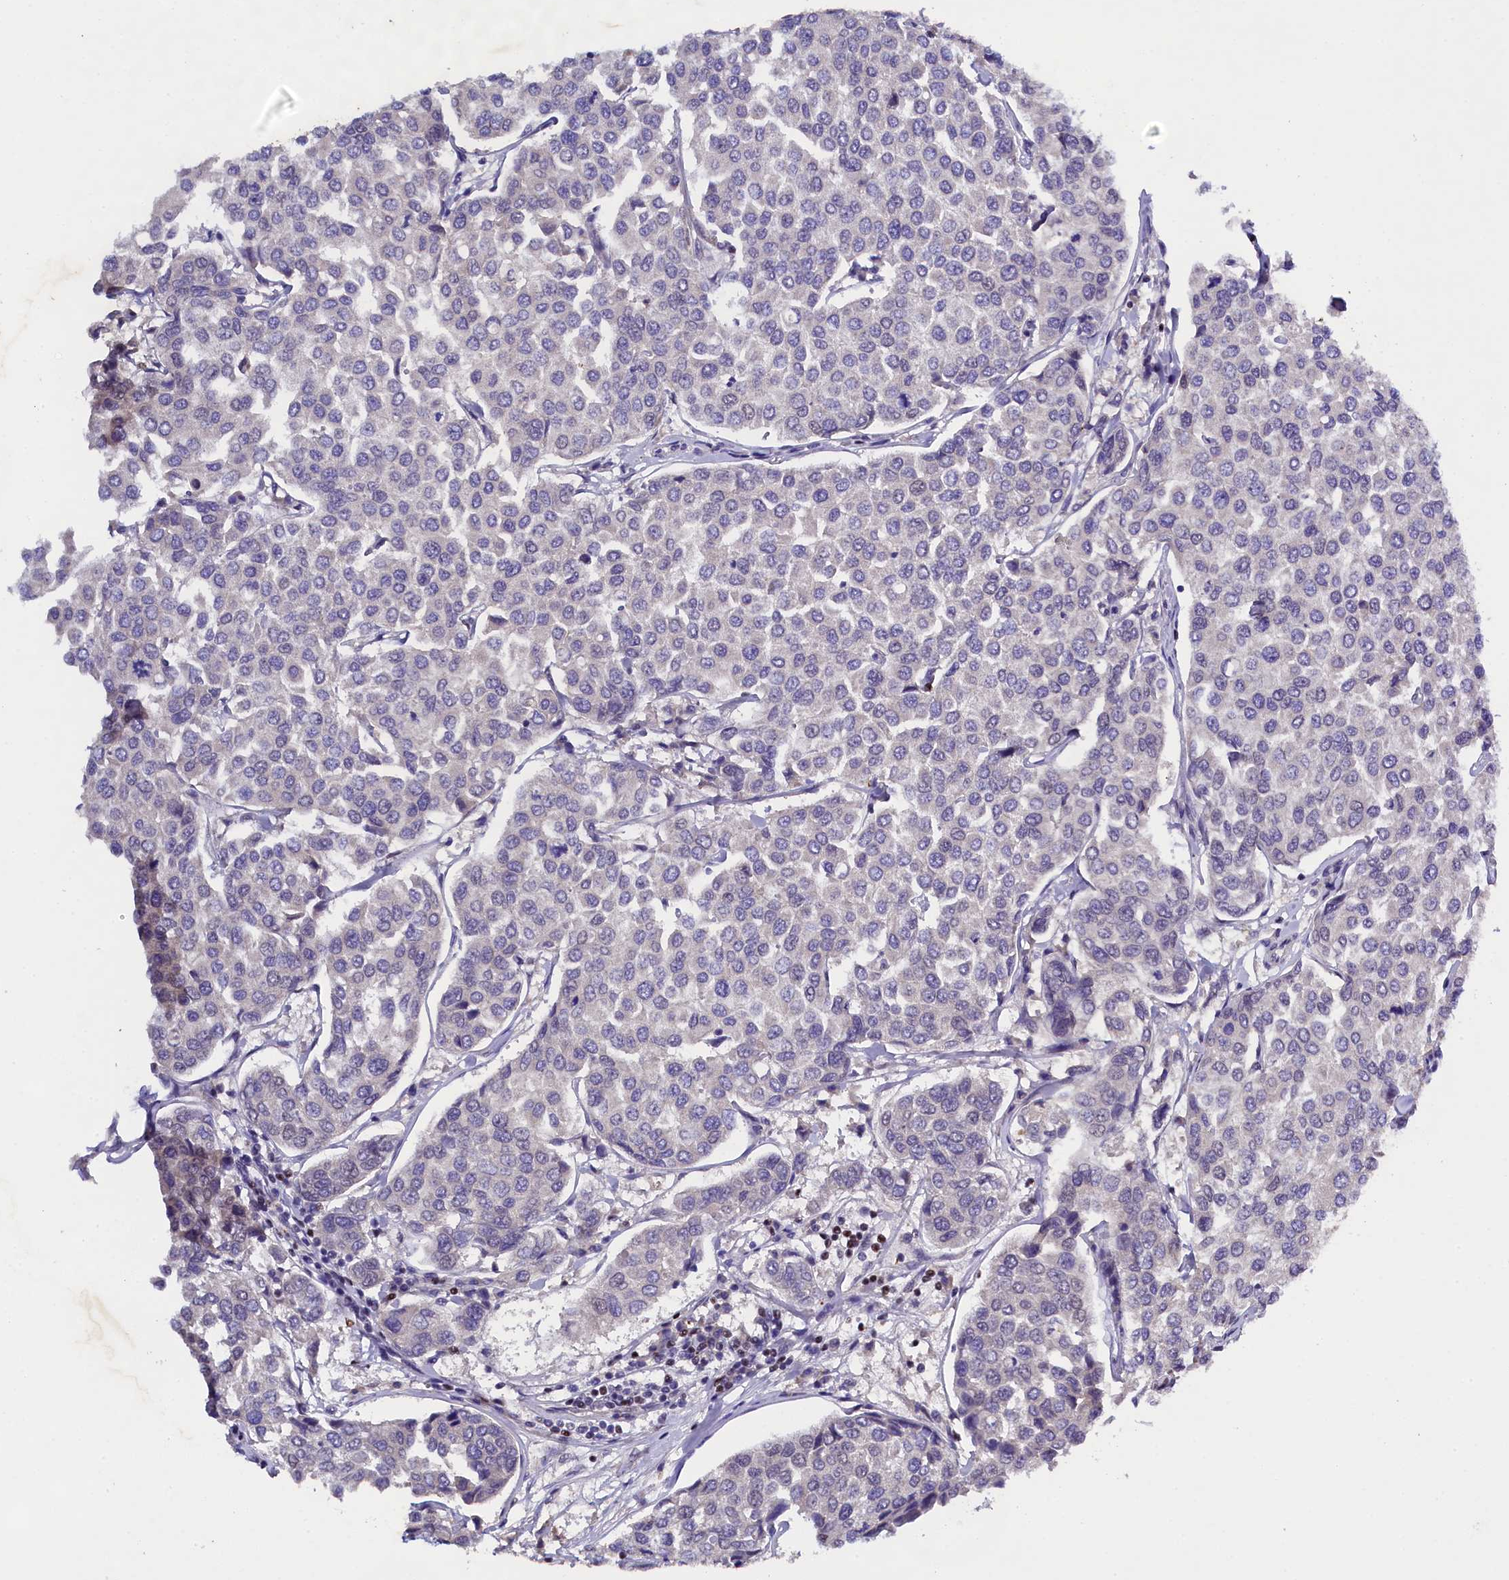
{"staining": {"intensity": "negative", "quantity": "none", "location": "none"}, "tissue": "breast cancer", "cell_type": "Tumor cells", "image_type": "cancer", "snomed": [{"axis": "morphology", "description": "Duct carcinoma"}, {"axis": "topography", "description": "Breast"}], "caption": "A micrograph of human breast cancer (infiltrating ductal carcinoma) is negative for staining in tumor cells. (Brightfield microscopy of DAB (3,3'-diaminobenzidine) immunohistochemistry at high magnification).", "gene": "SP4", "patient": {"sex": "female", "age": 55}}